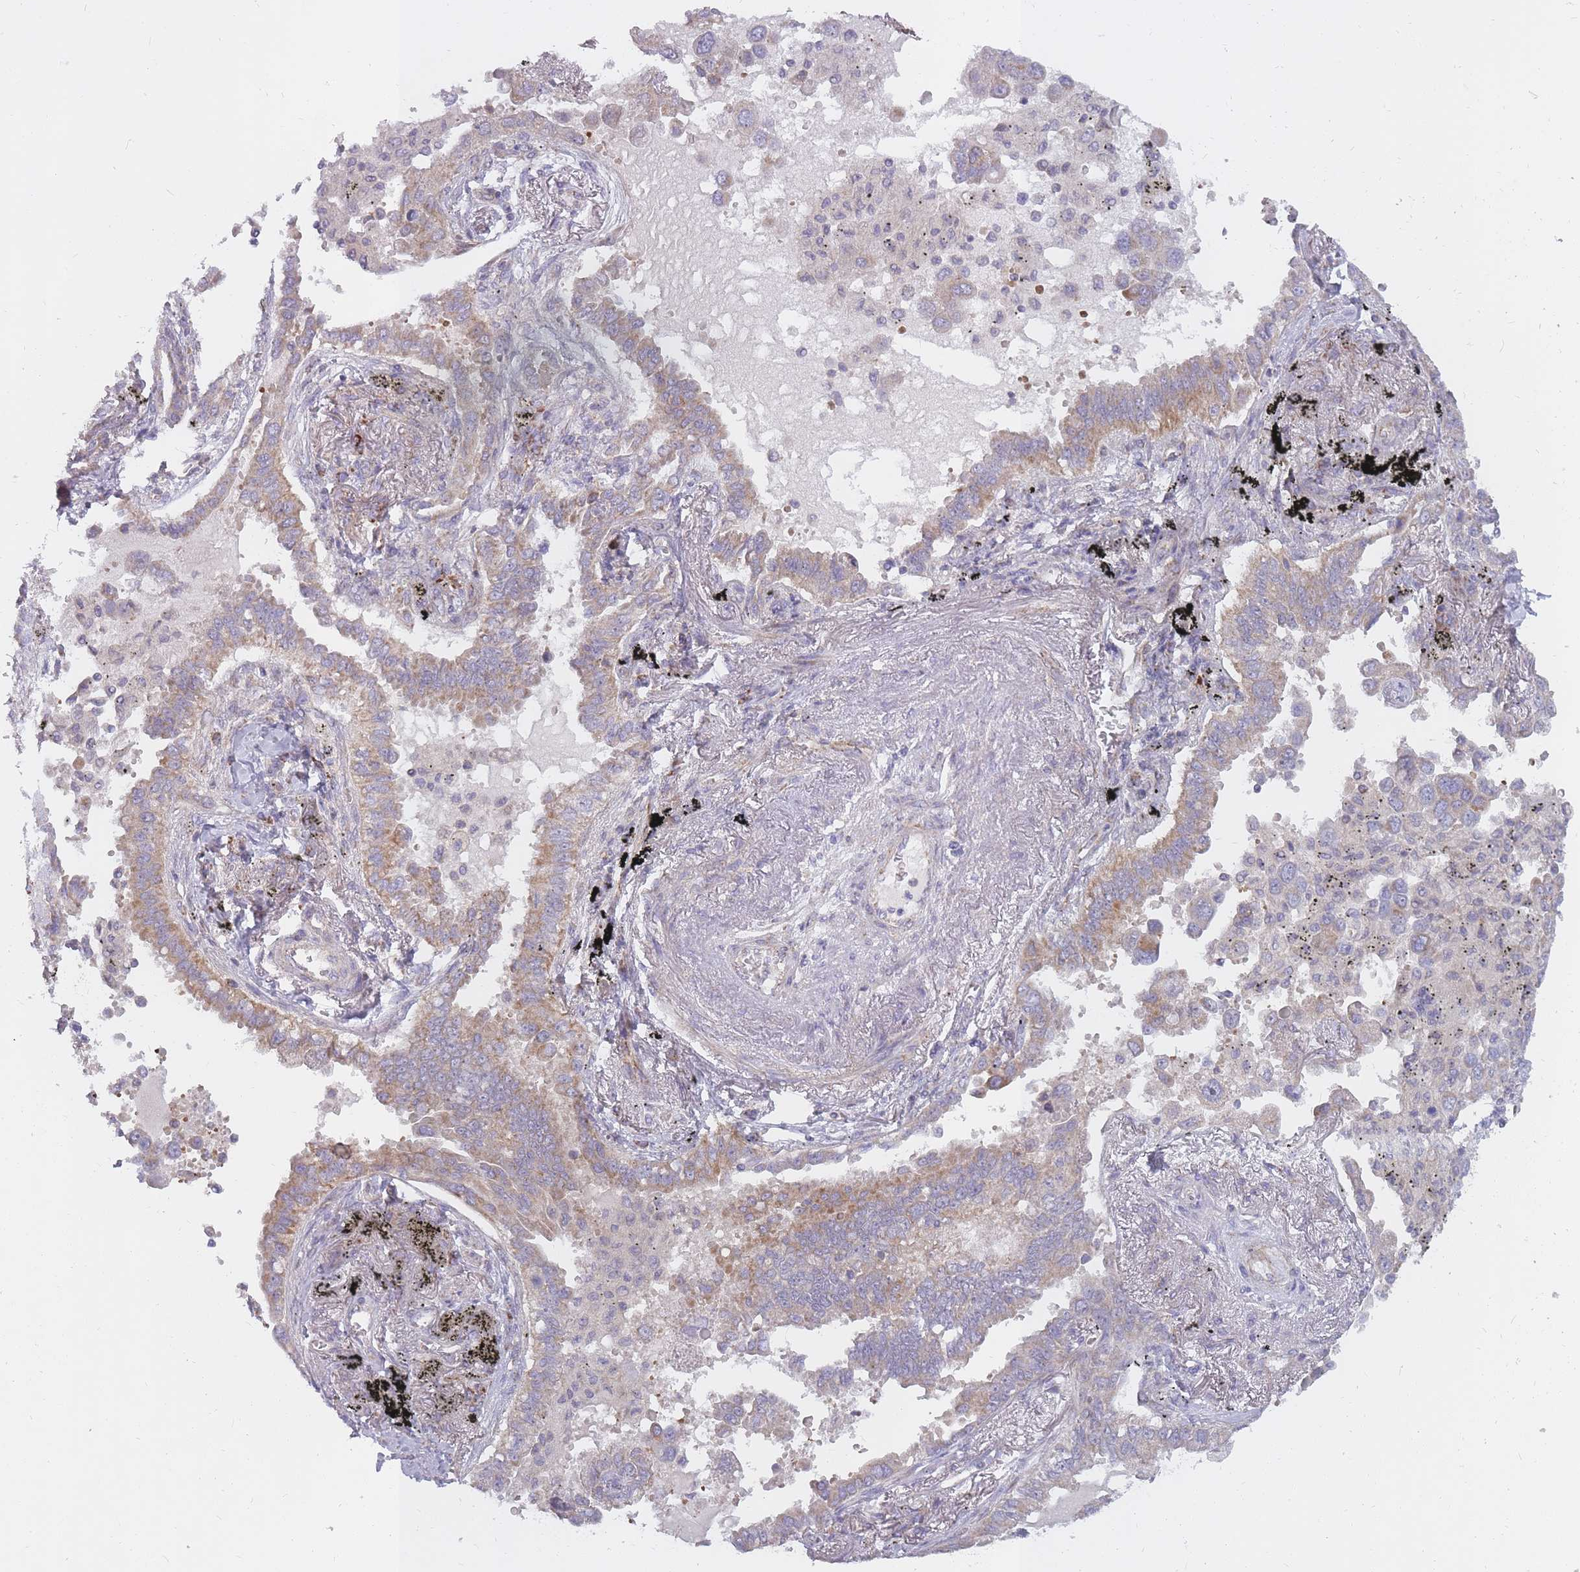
{"staining": {"intensity": "moderate", "quantity": "25%-75%", "location": "cytoplasmic/membranous"}, "tissue": "lung cancer", "cell_type": "Tumor cells", "image_type": "cancer", "snomed": [{"axis": "morphology", "description": "Adenocarcinoma, NOS"}, {"axis": "topography", "description": "Lung"}], "caption": "This photomicrograph exhibits immunohistochemistry staining of lung cancer, with medium moderate cytoplasmic/membranous expression in about 25%-75% of tumor cells.", "gene": "ALKBH4", "patient": {"sex": "male", "age": 67}}